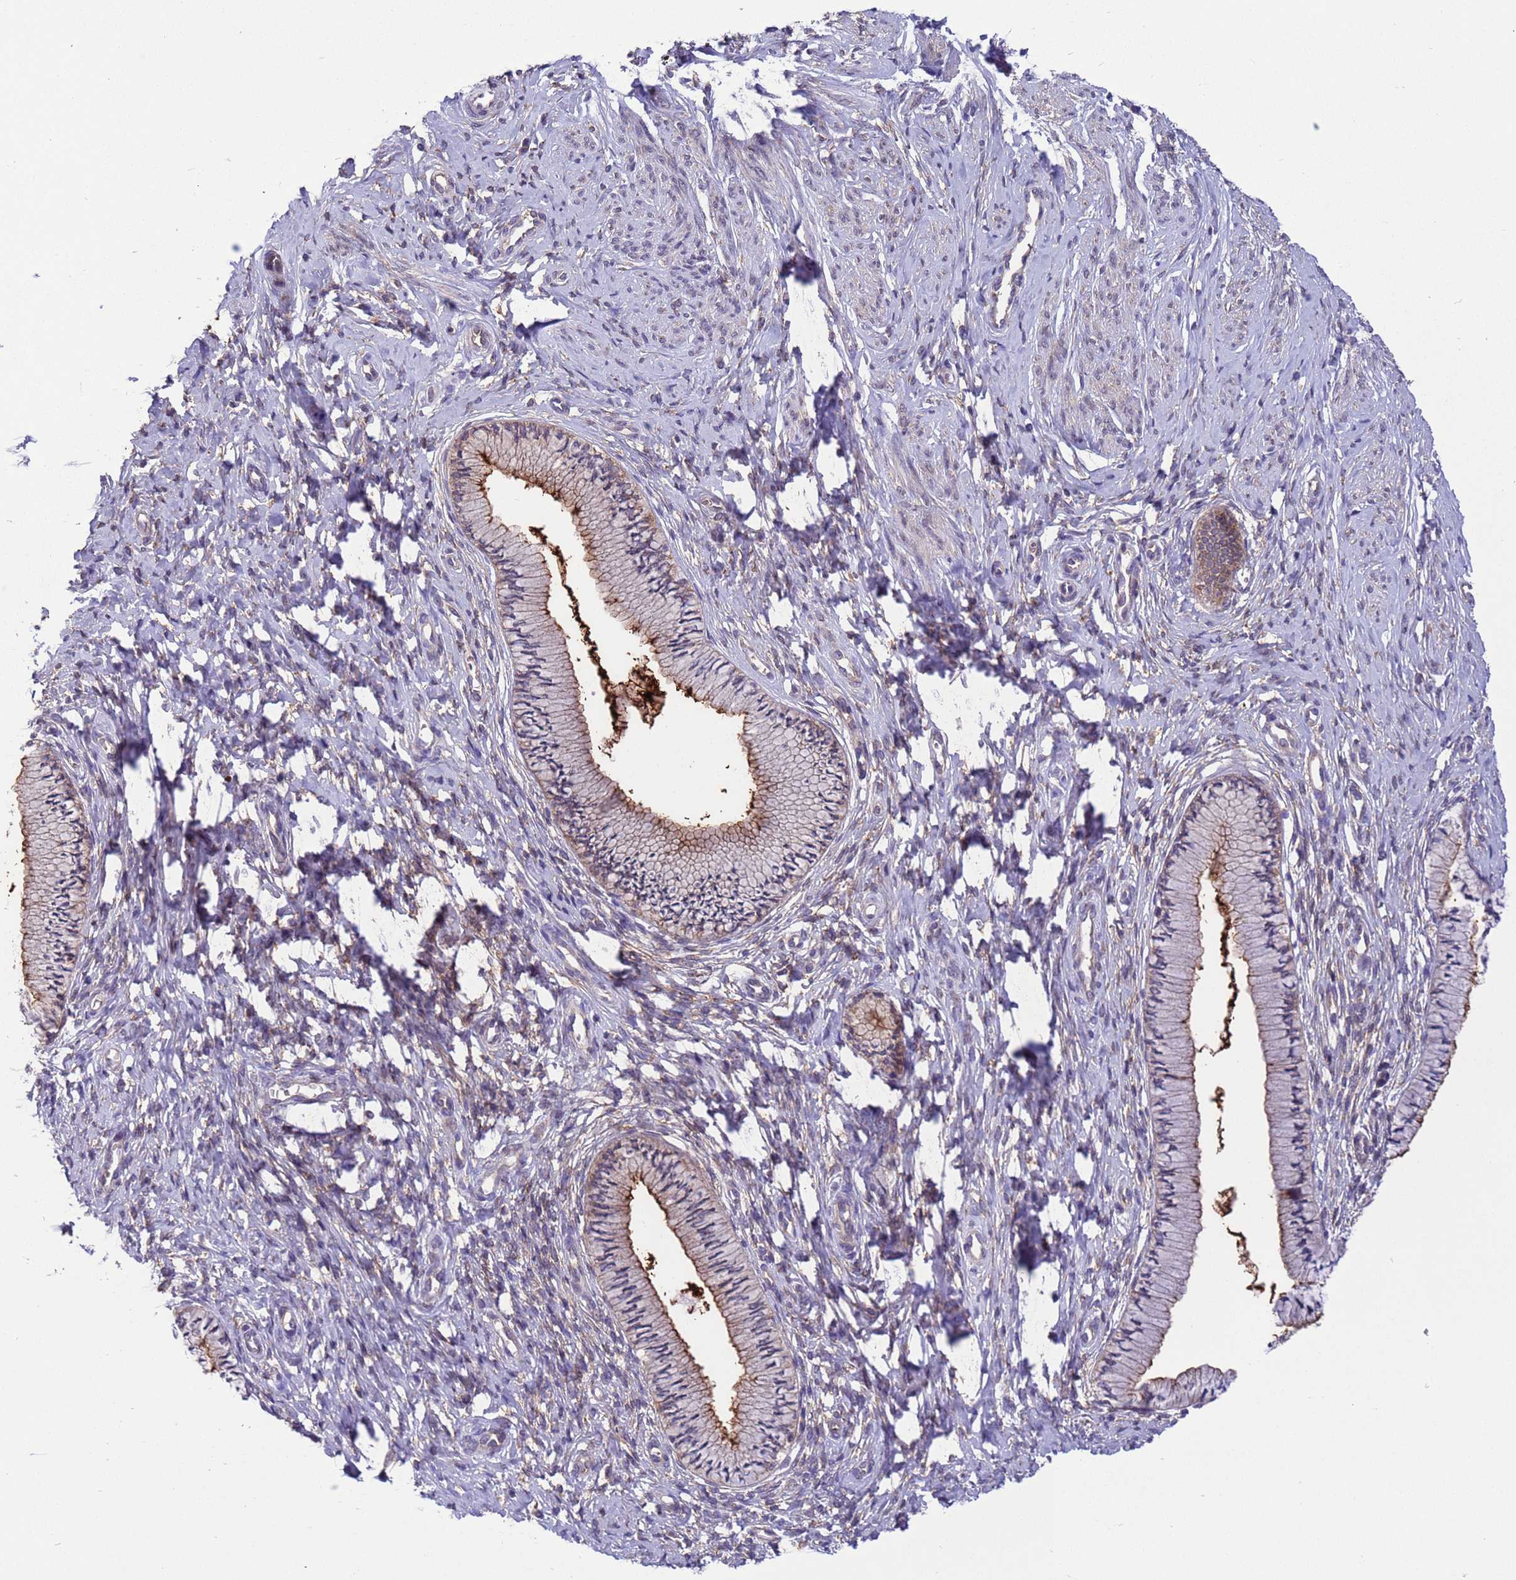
{"staining": {"intensity": "moderate", "quantity": "<25%", "location": "cytoplasmic/membranous"}, "tissue": "cervix", "cell_type": "Glandular cells", "image_type": "normal", "snomed": [{"axis": "morphology", "description": "Normal tissue, NOS"}, {"axis": "topography", "description": "Cervix"}], "caption": "A brown stain highlights moderate cytoplasmic/membranous expression of a protein in glandular cells of unremarkable human cervix. (DAB (3,3'-diaminobenzidine) IHC, brown staining for protein, blue staining for nuclei).", "gene": "ARHGAP12", "patient": {"sex": "female", "age": 36}}